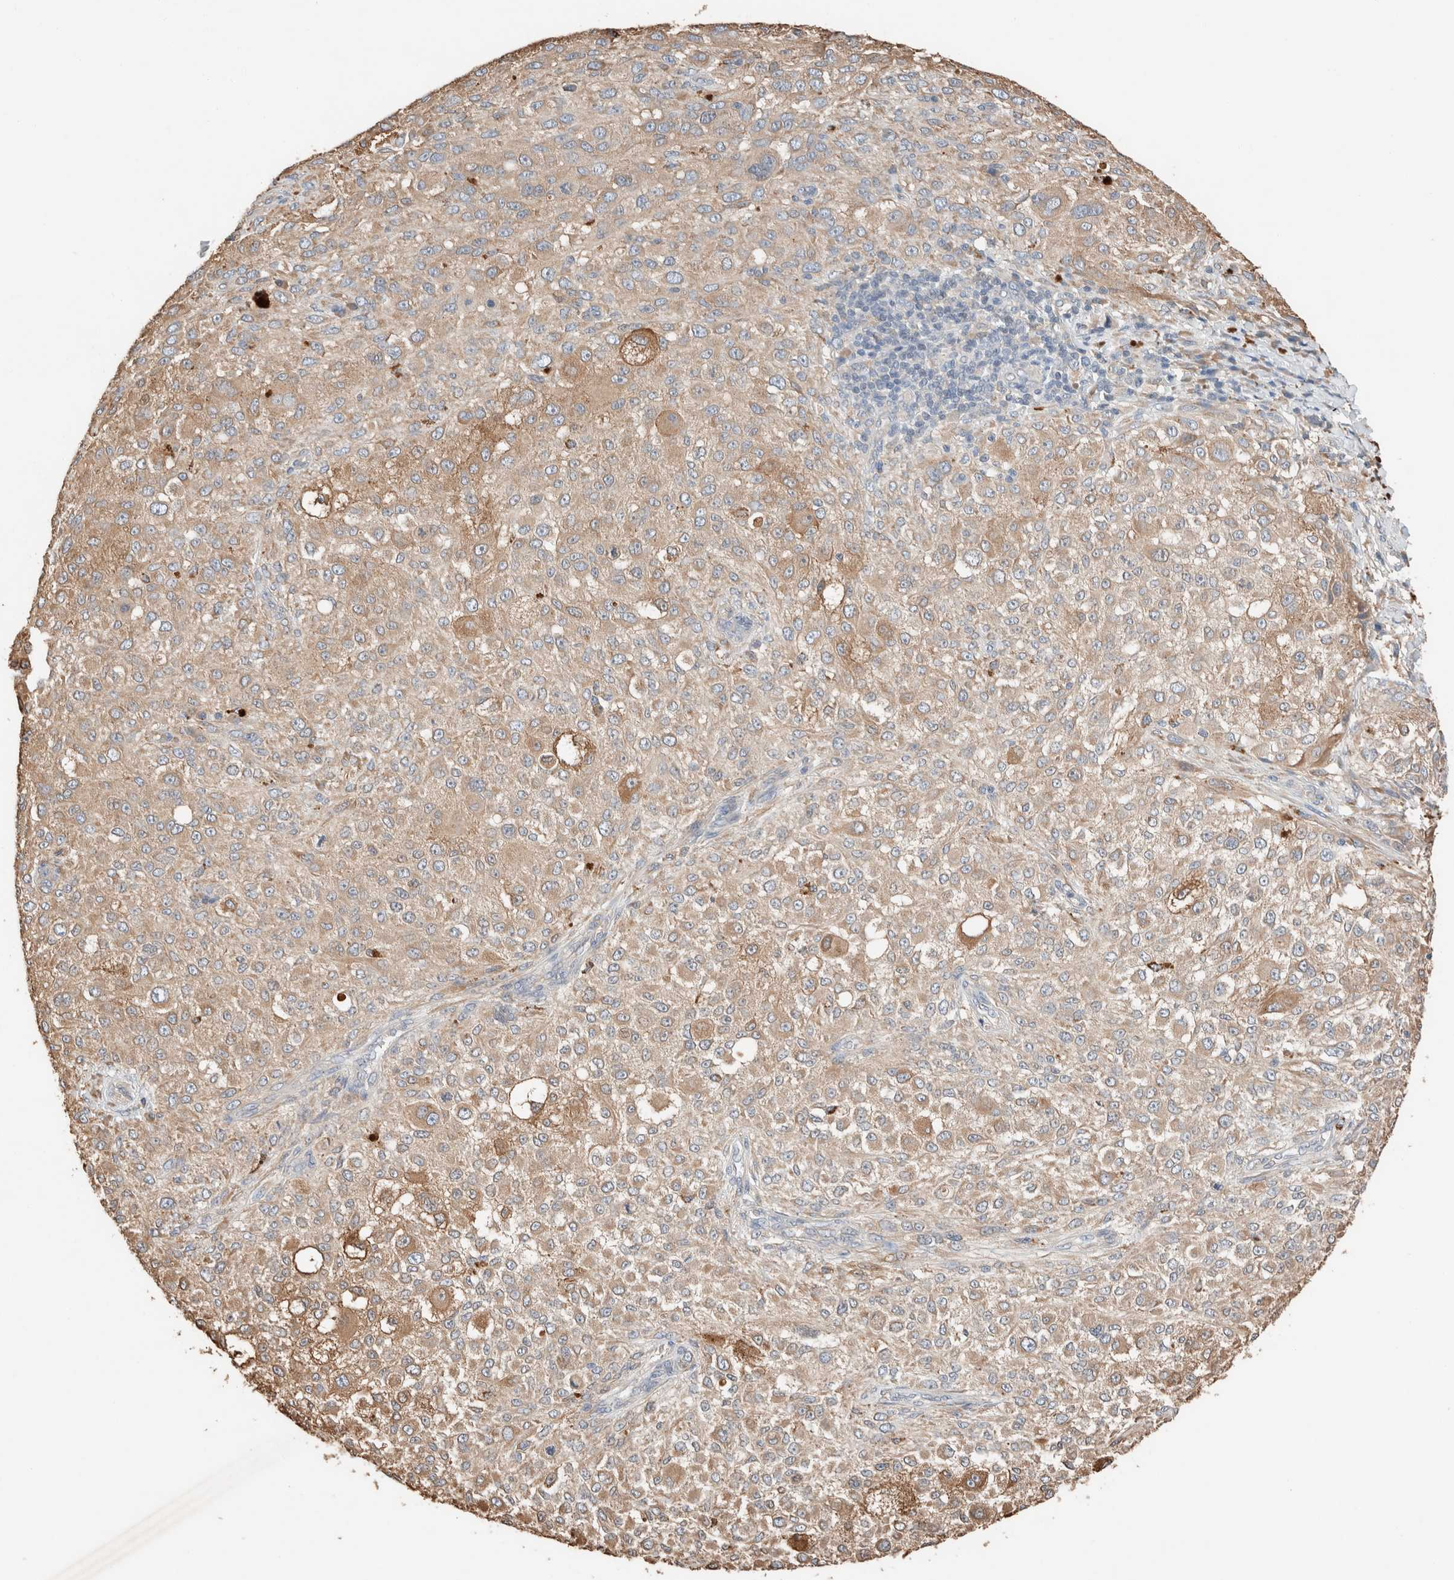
{"staining": {"intensity": "weak", "quantity": ">75%", "location": "cytoplasmic/membranous"}, "tissue": "melanoma", "cell_type": "Tumor cells", "image_type": "cancer", "snomed": [{"axis": "morphology", "description": "Necrosis, NOS"}, {"axis": "morphology", "description": "Malignant melanoma, NOS"}, {"axis": "topography", "description": "Skin"}], "caption": "Human melanoma stained with a brown dye displays weak cytoplasmic/membranous positive staining in approximately >75% of tumor cells.", "gene": "TUBD1", "patient": {"sex": "female", "age": 87}}